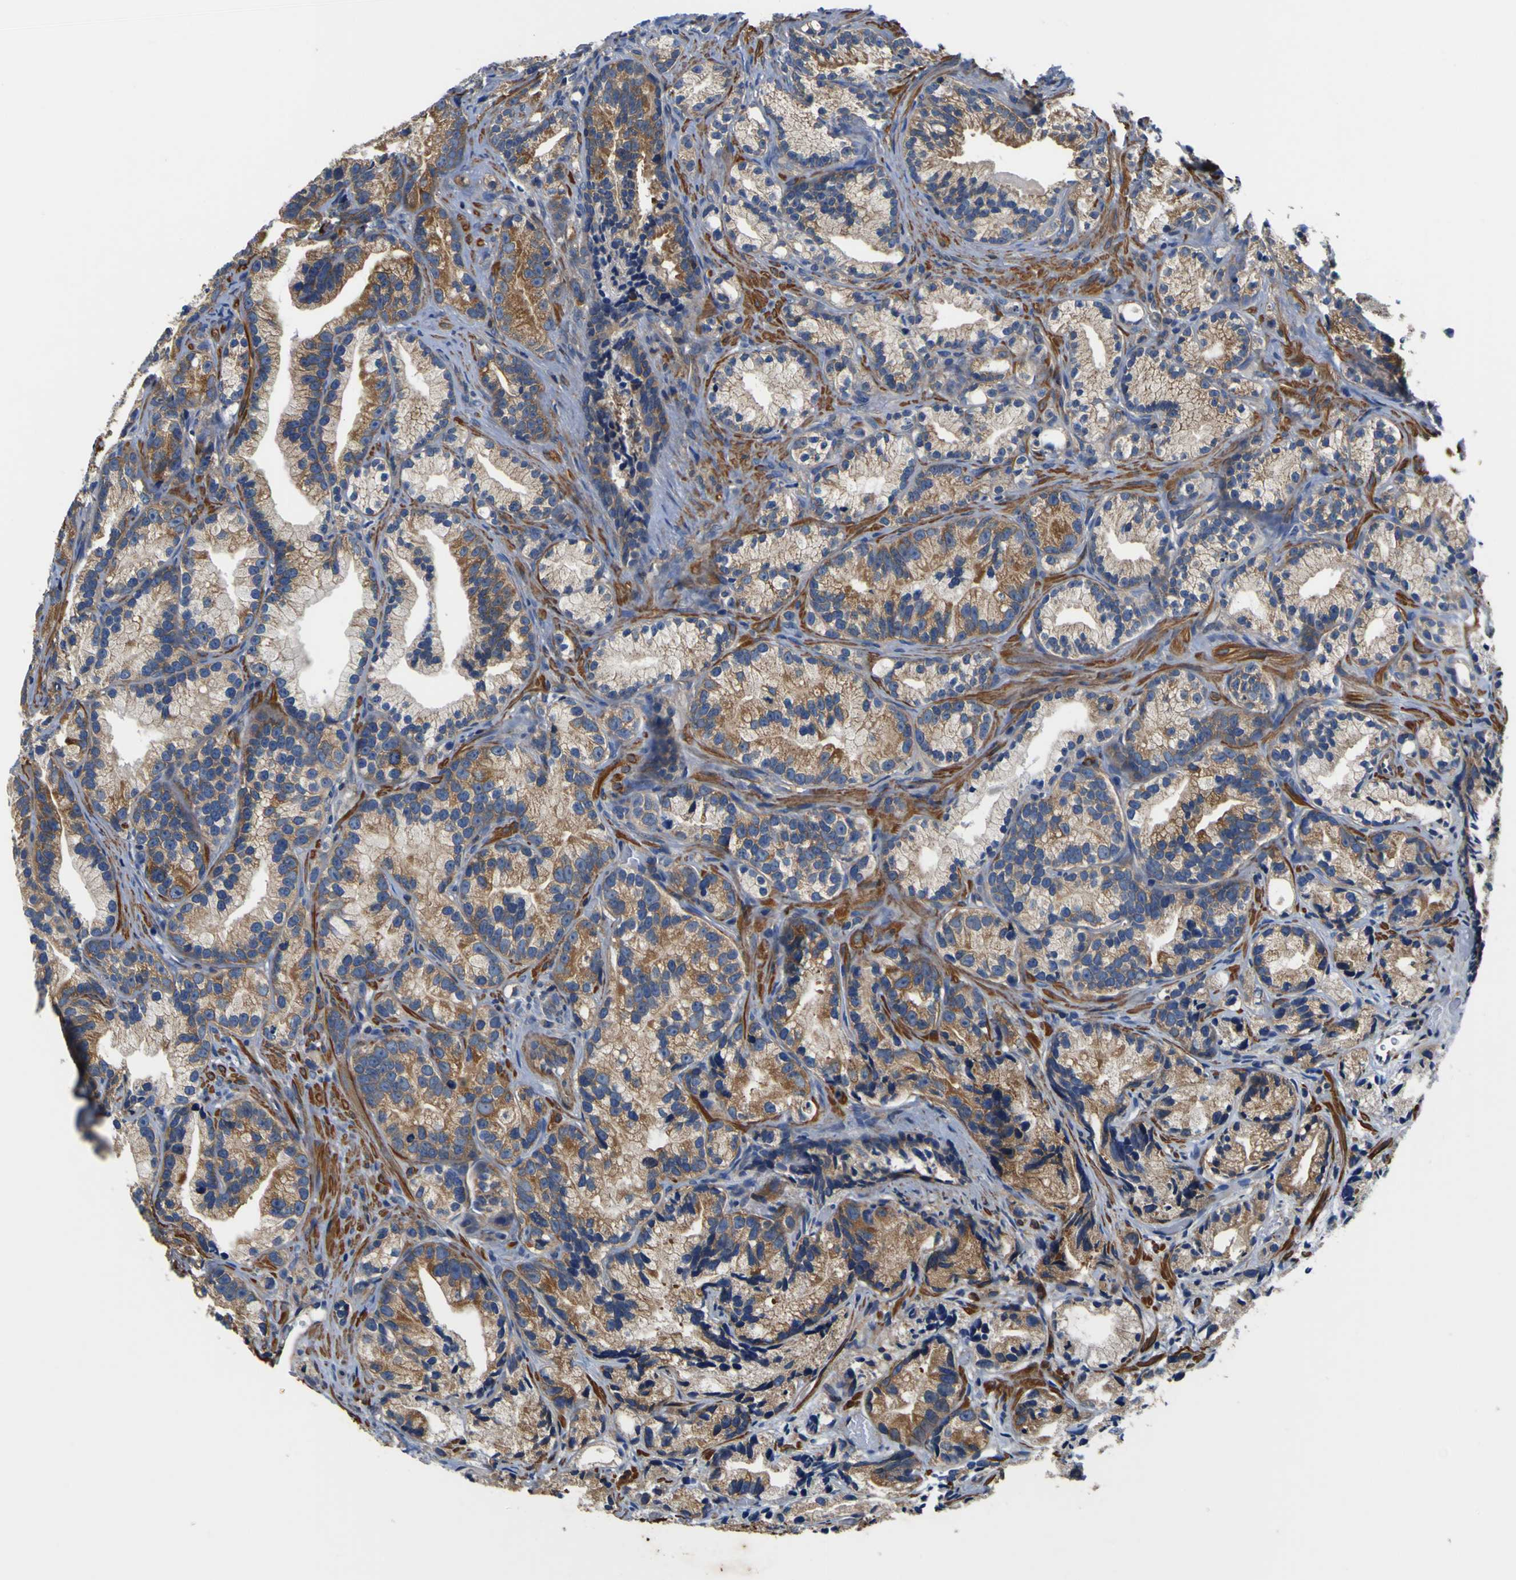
{"staining": {"intensity": "moderate", "quantity": ">75%", "location": "cytoplasmic/membranous"}, "tissue": "prostate cancer", "cell_type": "Tumor cells", "image_type": "cancer", "snomed": [{"axis": "morphology", "description": "Adenocarcinoma, Low grade"}, {"axis": "topography", "description": "Prostate"}], "caption": "Prostate cancer (low-grade adenocarcinoma) stained with a protein marker demonstrates moderate staining in tumor cells.", "gene": "CNR2", "patient": {"sex": "male", "age": 89}}